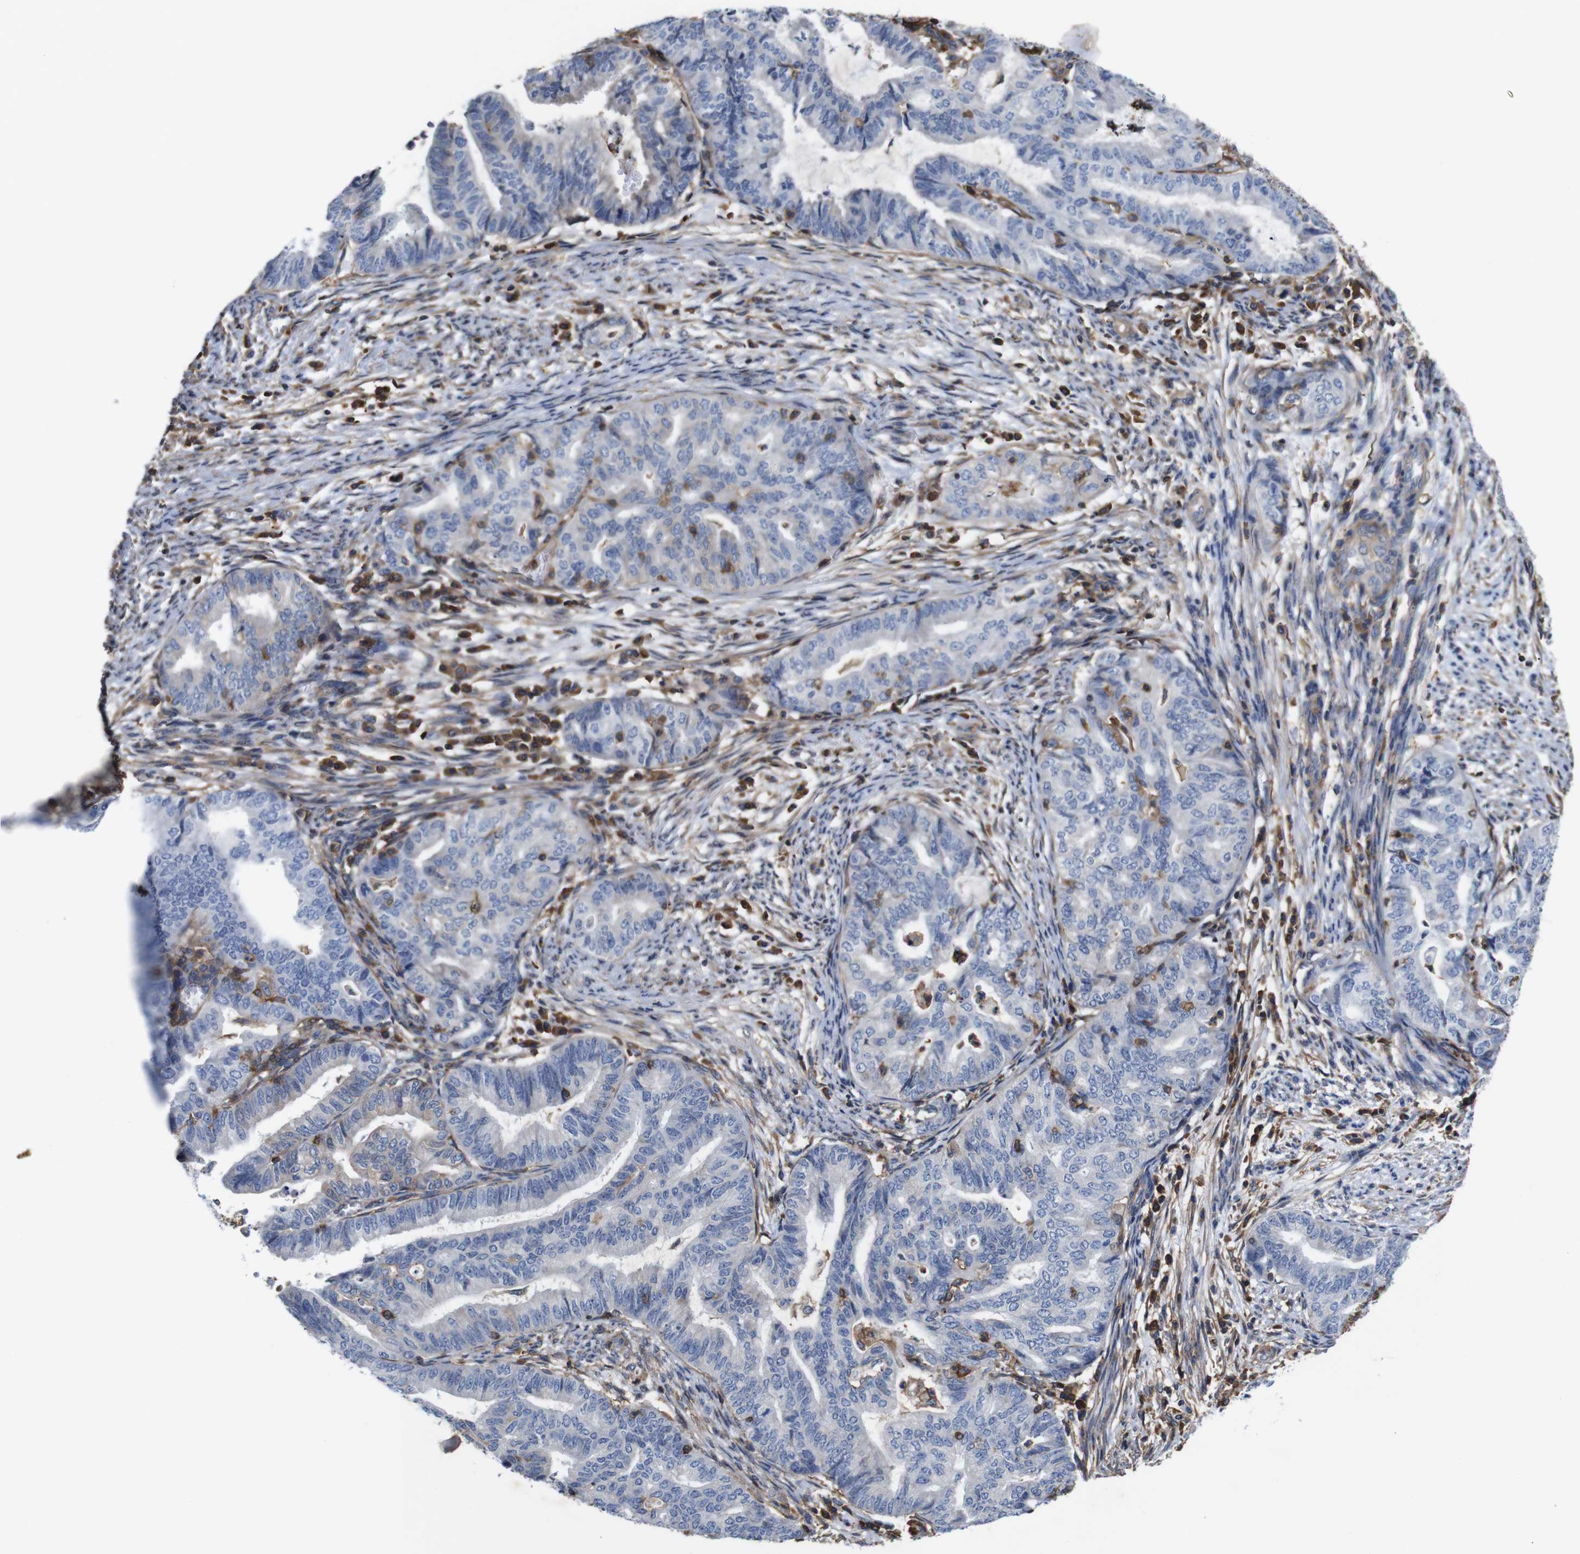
{"staining": {"intensity": "negative", "quantity": "none", "location": "none"}, "tissue": "endometrial cancer", "cell_type": "Tumor cells", "image_type": "cancer", "snomed": [{"axis": "morphology", "description": "Adenocarcinoma, NOS"}, {"axis": "topography", "description": "Endometrium"}], "caption": "Tumor cells show no significant protein positivity in endometrial cancer. Brightfield microscopy of immunohistochemistry stained with DAB (3,3'-diaminobenzidine) (brown) and hematoxylin (blue), captured at high magnification.", "gene": "PI4KA", "patient": {"sex": "female", "age": 79}}